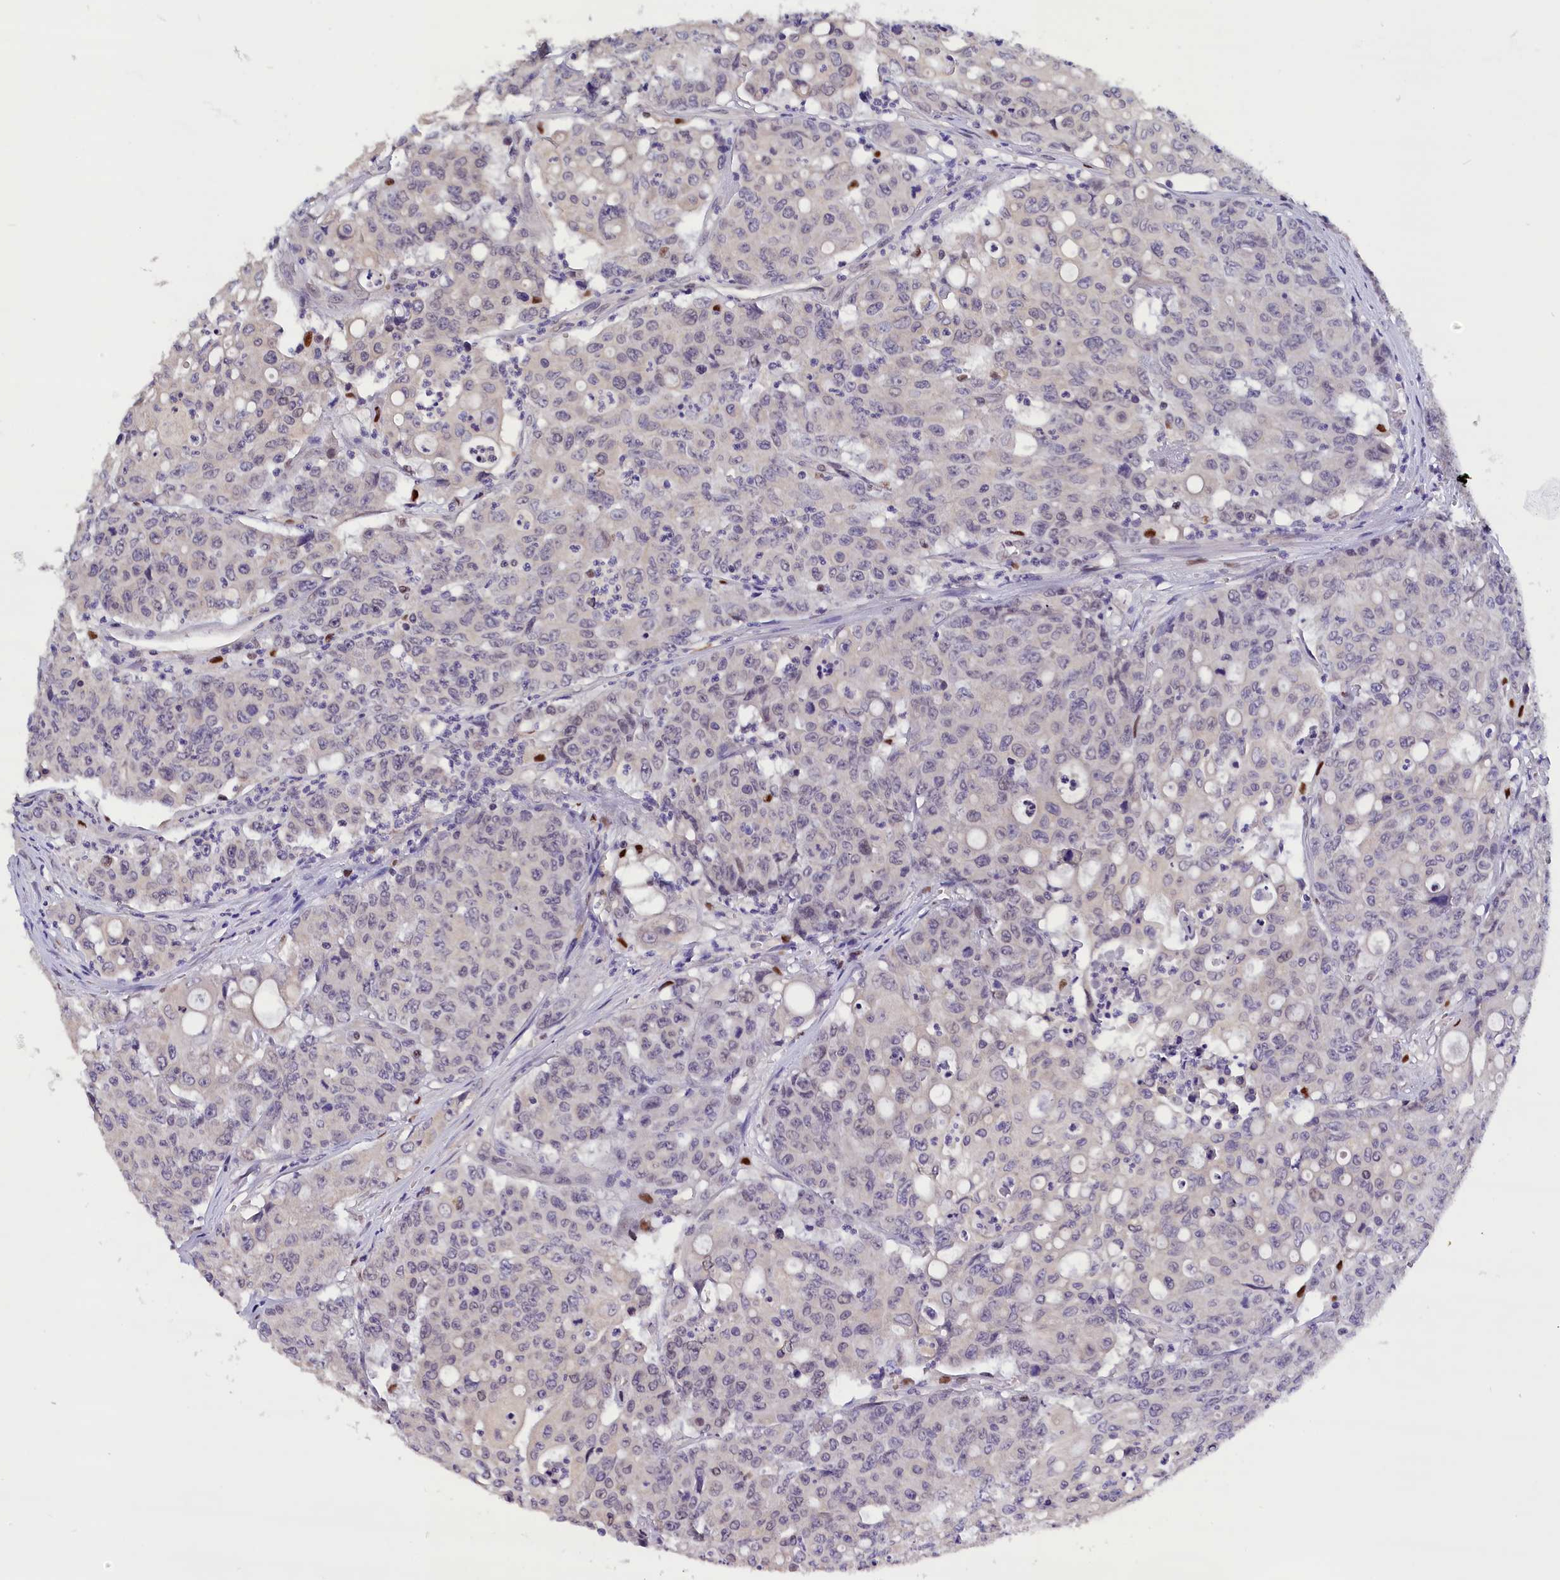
{"staining": {"intensity": "negative", "quantity": "none", "location": "none"}, "tissue": "colorectal cancer", "cell_type": "Tumor cells", "image_type": "cancer", "snomed": [{"axis": "morphology", "description": "Adenocarcinoma, NOS"}, {"axis": "topography", "description": "Colon"}], "caption": "Tumor cells are negative for brown protein staining in adenocarcinoma (colorectal).", "gene": "BTBD9", "patient": {"sex": "male", "age": 51}}